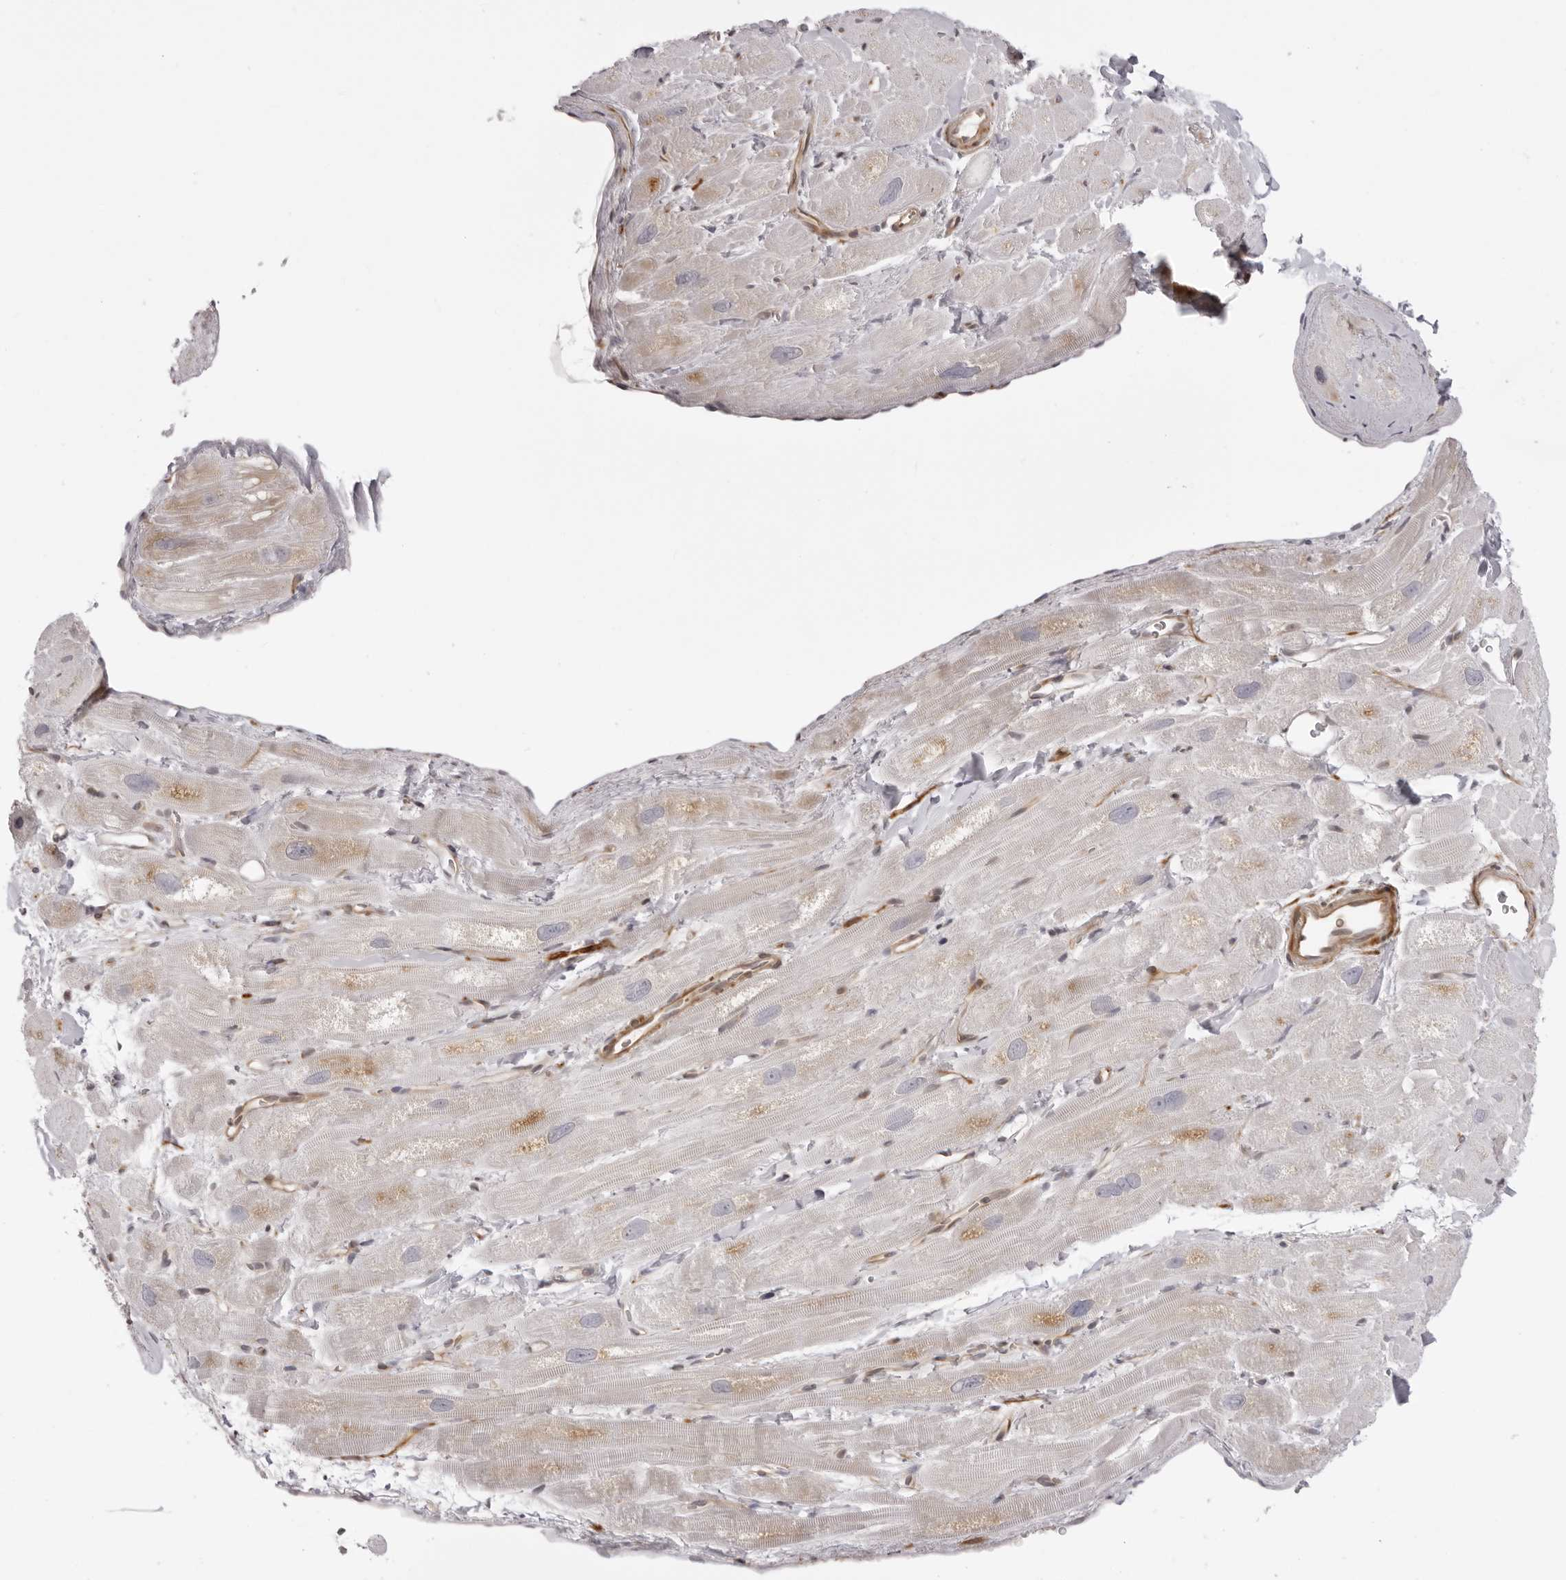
{"staining": {"intensity": "moderate", "quantity": "25%-75%", "location": "cytoplasmic/membranous"}, "tissue": "heart muscle", "cell_type": "Cardiomyocytes", "image_type": "normal", "snomed": [{"axis": "morphology", "description": "Normal tissue, NOS"}, {"axis": "topography", "description": "Heart"}], "caption": "Protein analysis of unremarkable heart muscle shows moderate cytoplasmic/membranous expression in approximately 25%-75% of cardiomyocytes.", "gene": "SUGCT", "patient": {"sex": "male", "age": 49}}